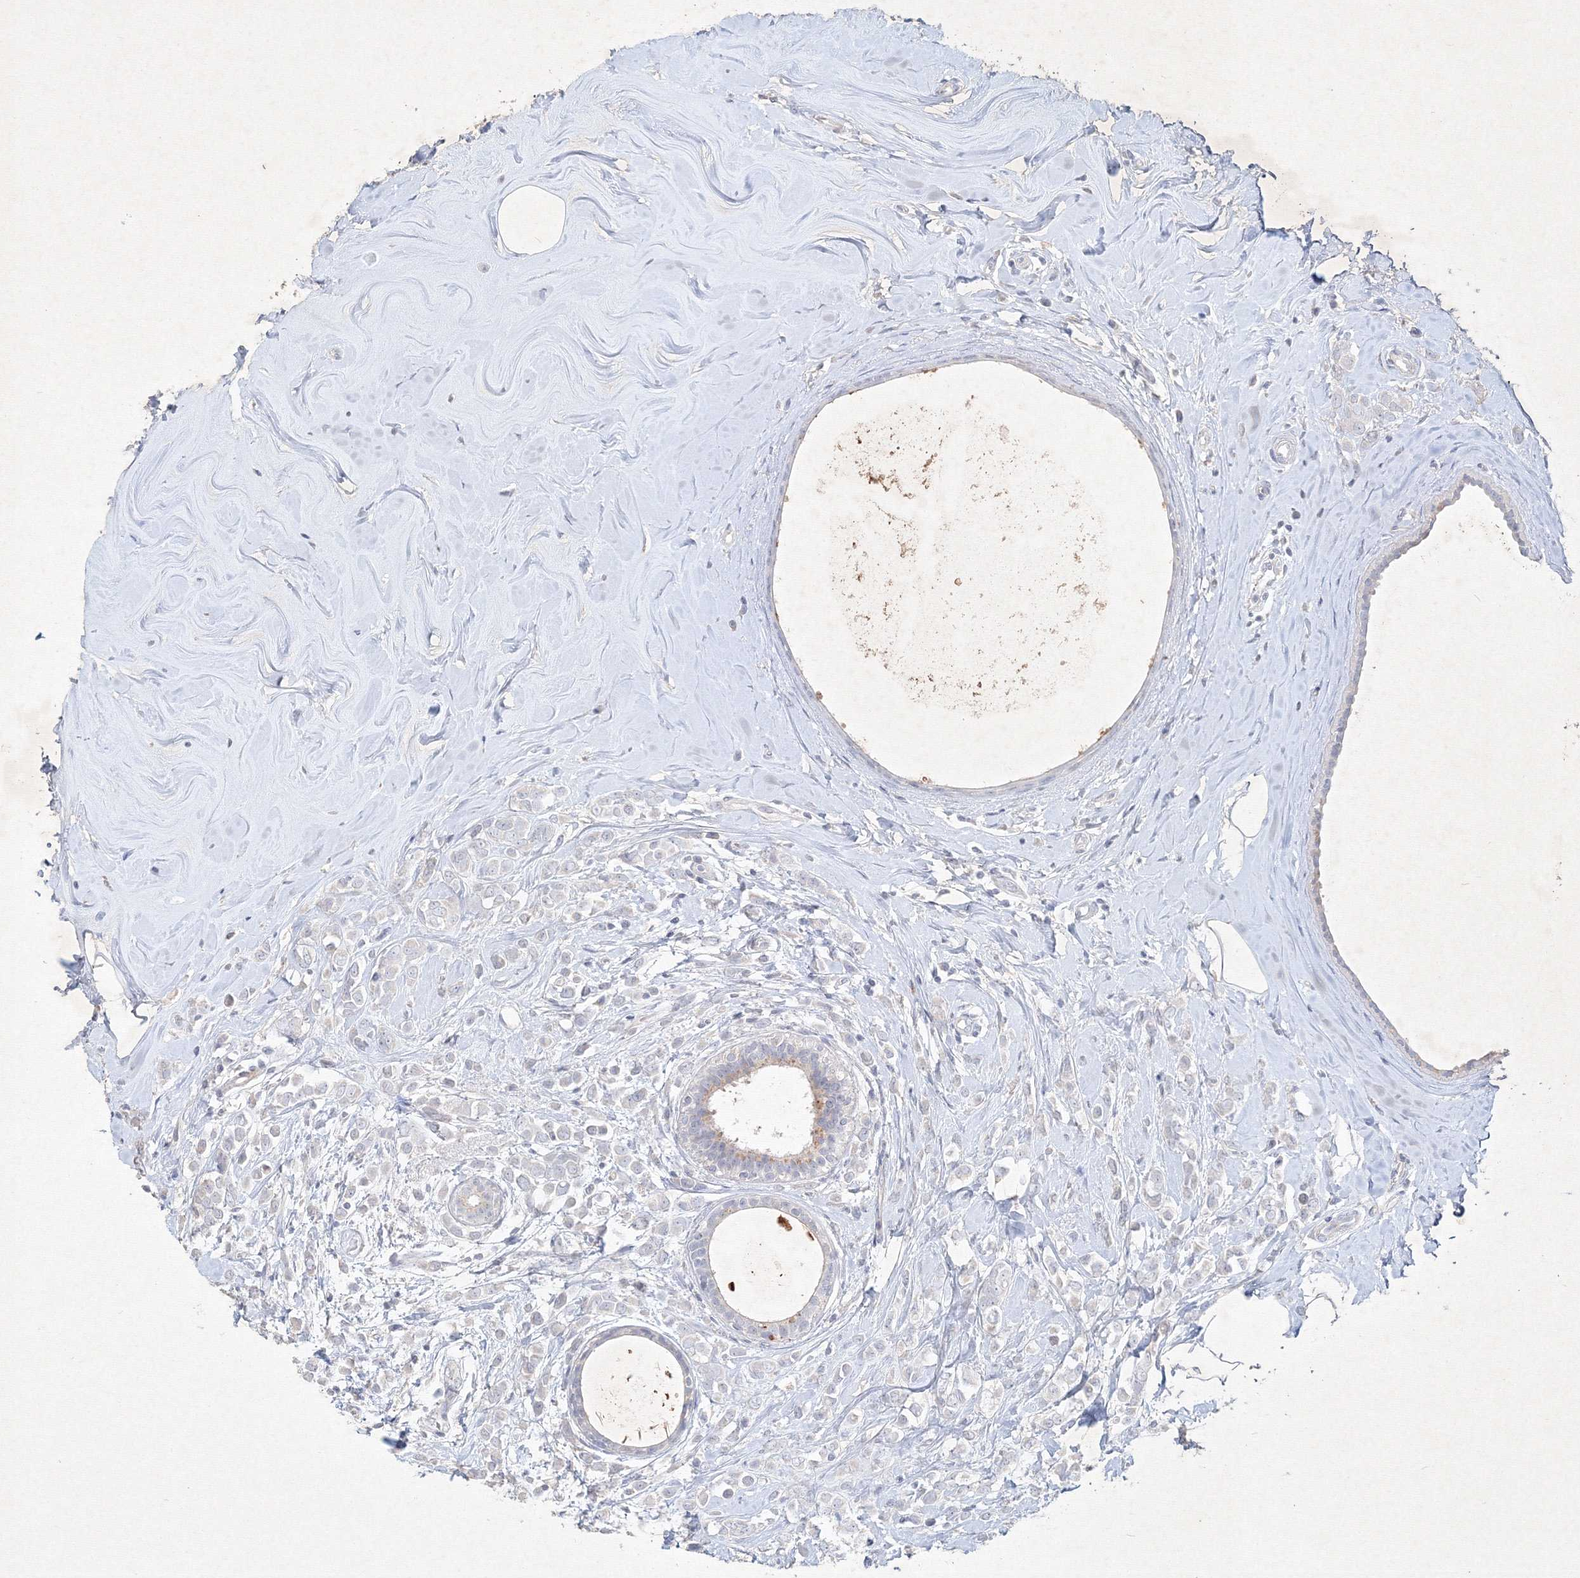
{"staining": {"intensity": "negative", "quantity": "none", "location": "none"}, "tissue": "breast cancer", "cell_type": "Tumor cells", "image_type": "cancer", "snomed": [{"axis": "morphology", "description": "Lobular carcinoma"}, {"axis": "topography", "description": "Breast"}], "caption": "DAB immunohistochemical staining of human breast cancer shows no significant expression in tumor cells.", "gene": "CXXC4", "patient": {"sex": "female", "age": 47}}